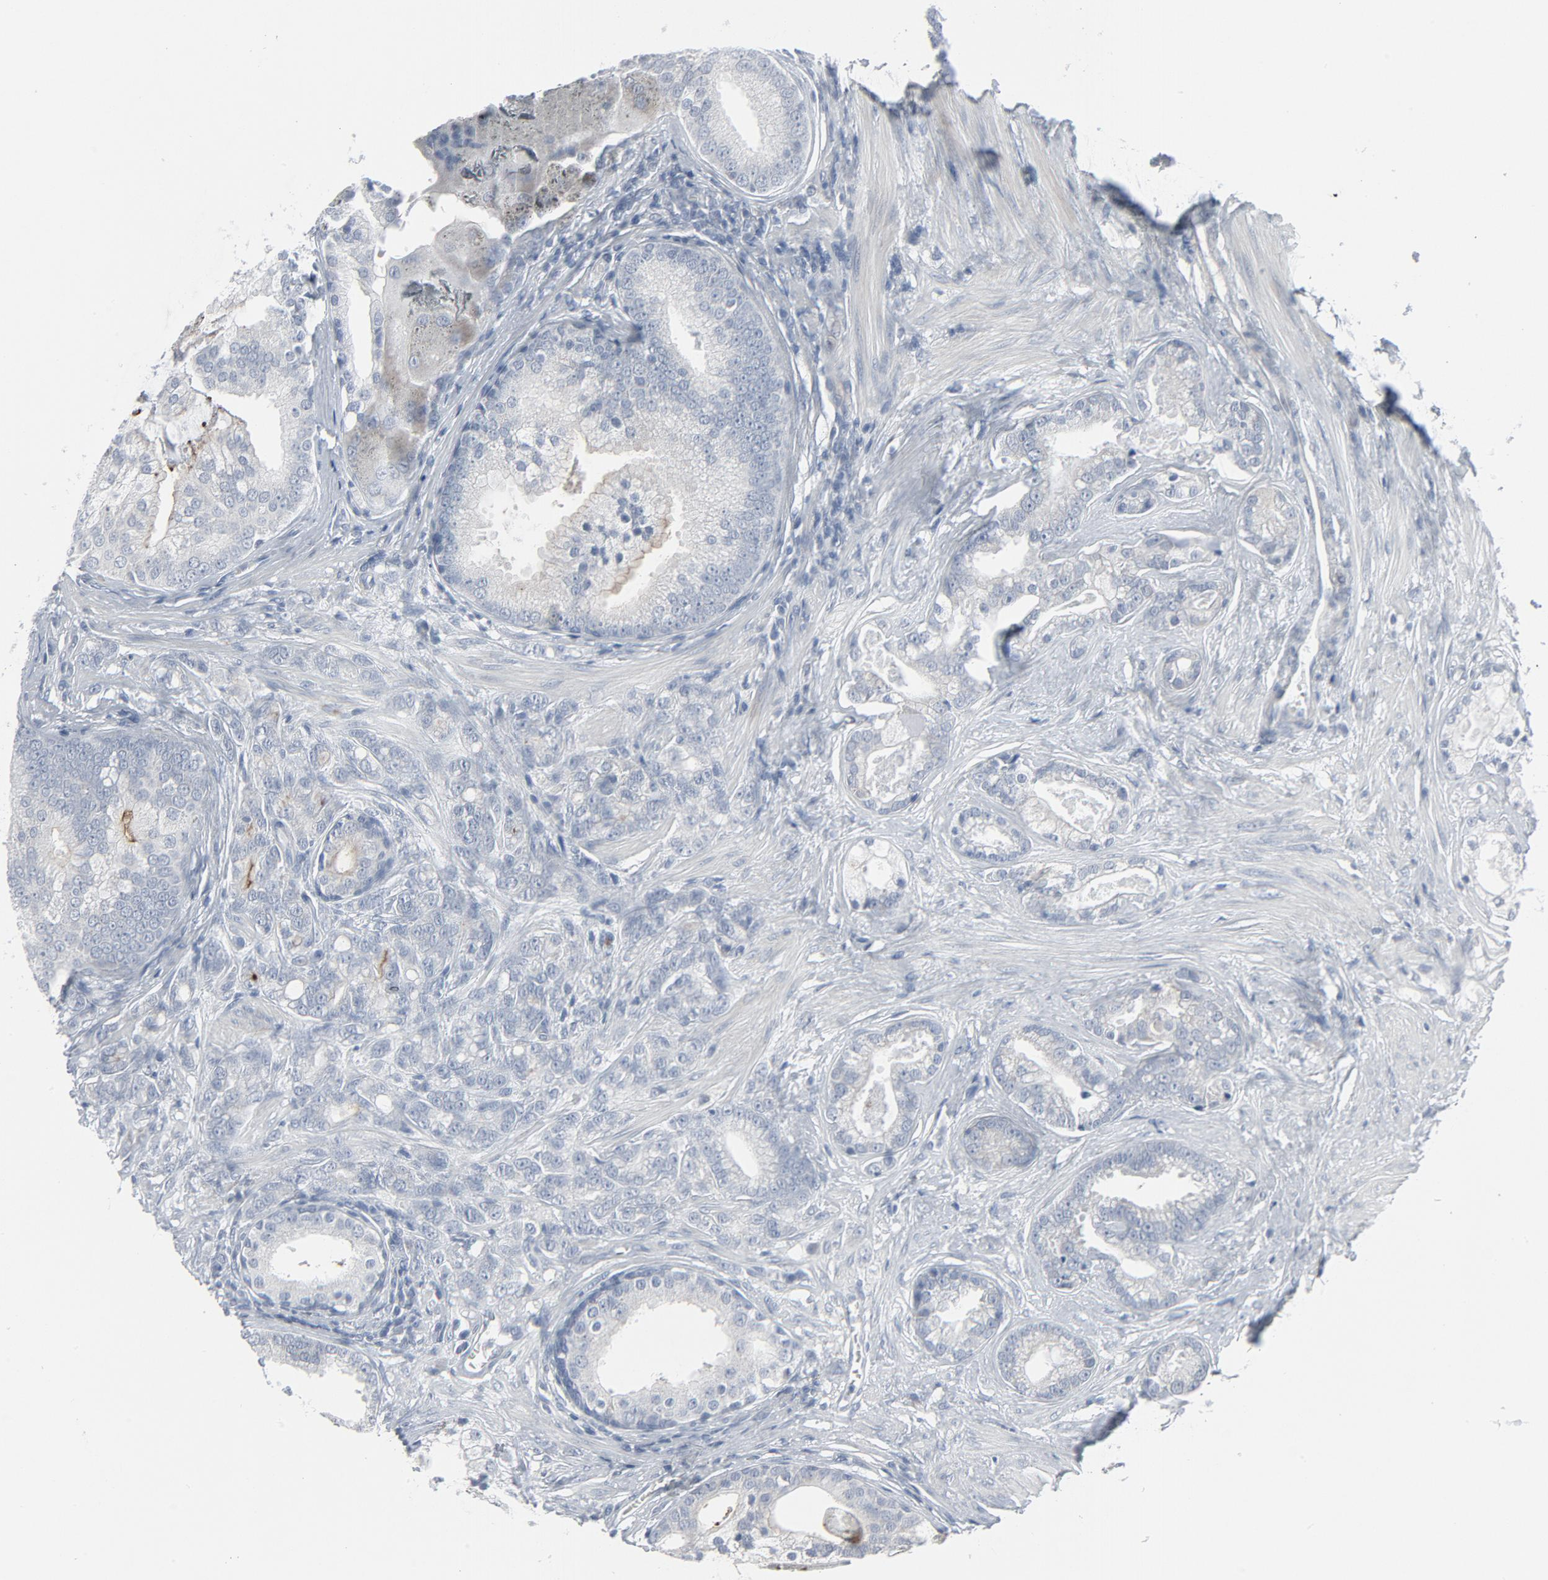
{"staining": {"intensity": "negative", "quantity": "none", "location": "none"}, "tissue": "prostate cancer", "cell_type": "Tumor cells", "image_type": "cancer", "snomed": [{"axis": "morphology", "description": "Adenocarcinoma, Low grade"}, {"axis": "topography", "description": "Prostate"}], "caption": "Human prostate cancer (low-grade adenocarcinoma) stained for a protein using IHC demonstrates no expression in tumor cells.", "gene": "GPX2", "patient": {"sex": "male", "age": 58}}